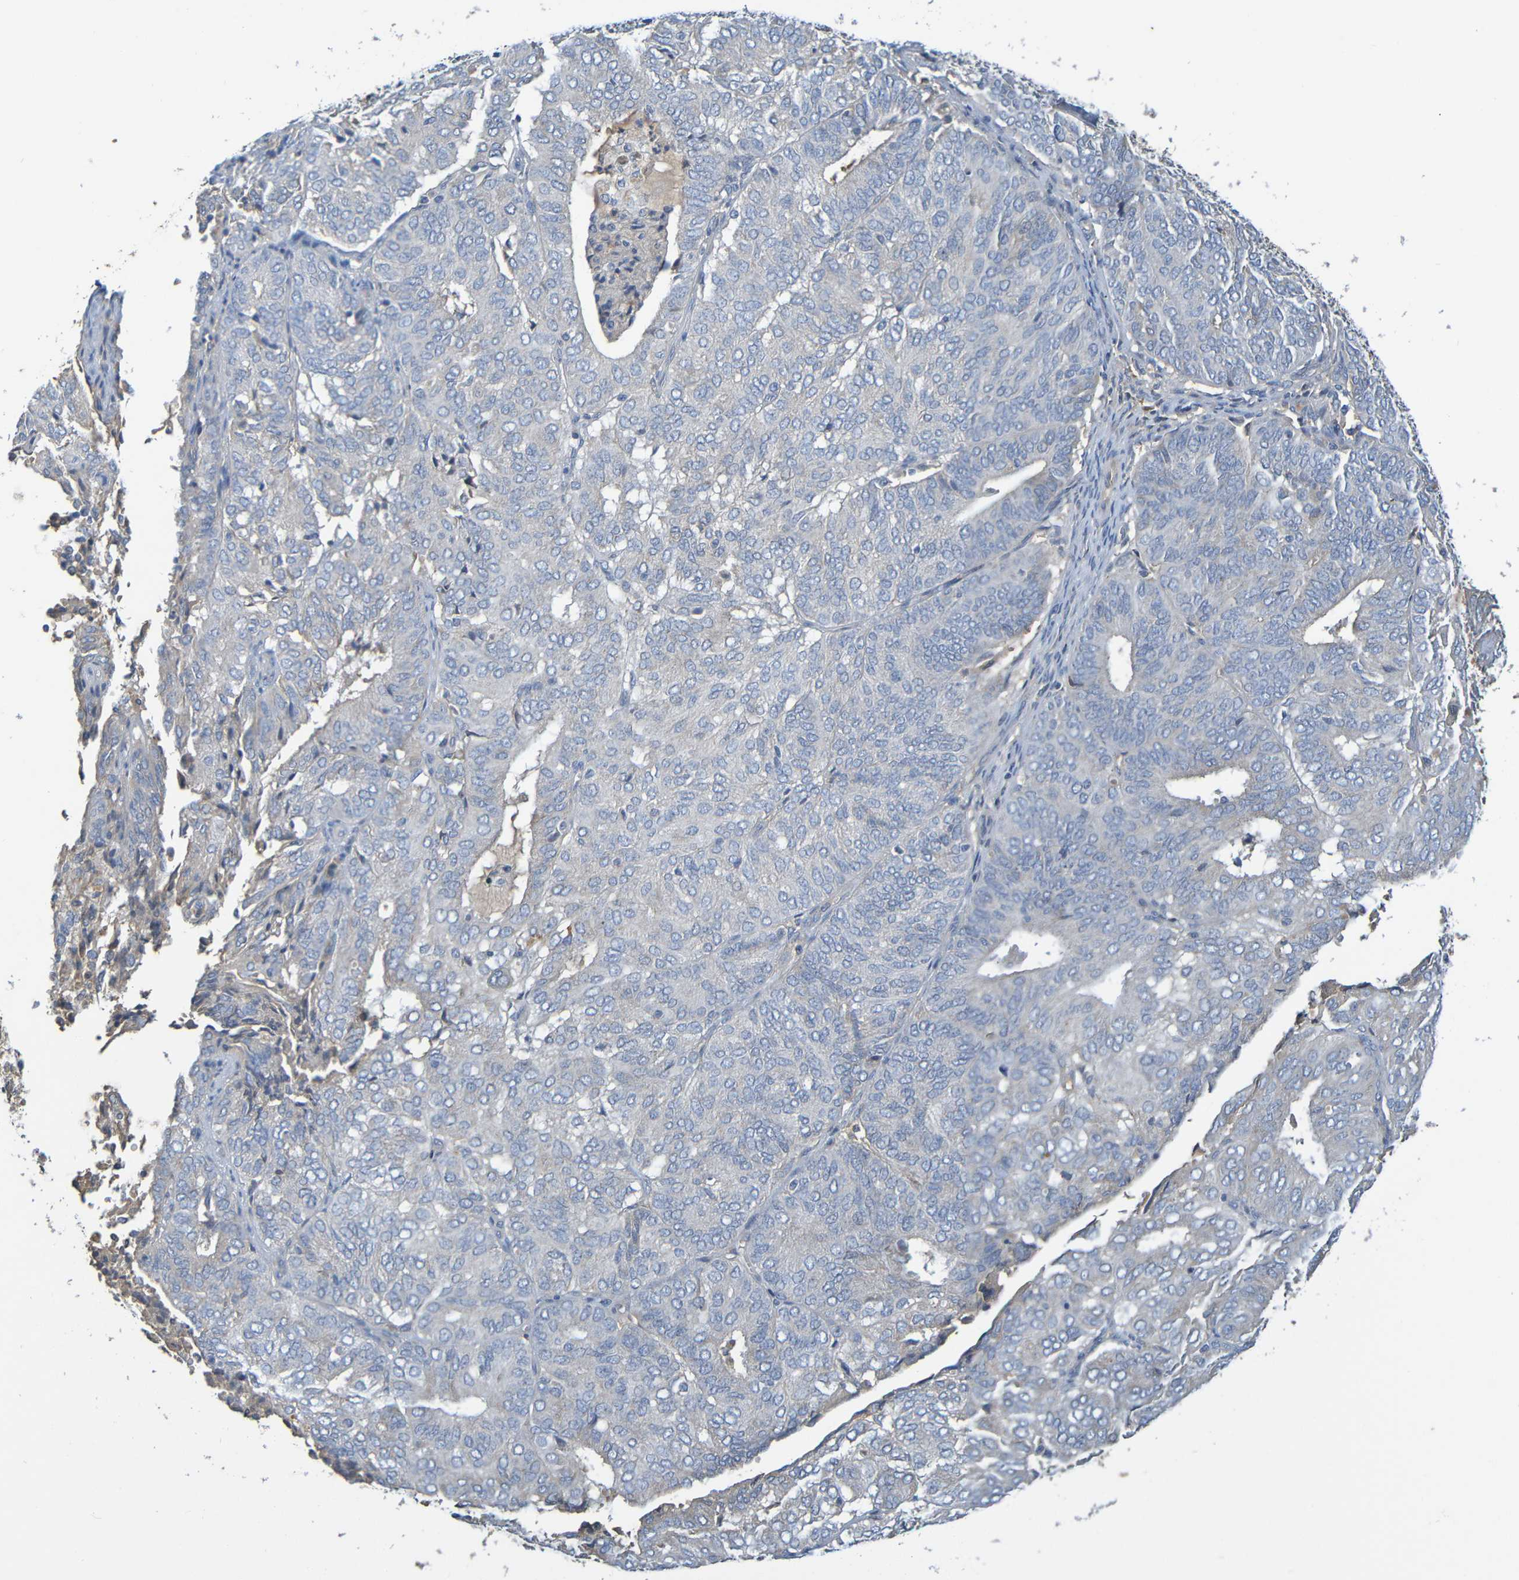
{"staining": {"intensity": "negative", "quantity": "none", "location": "none"}, "tissue": "endometrial cancer", "cell_type": "Tumor cells", "image_type": "cancer", "snomed": [{"axis": "morphology", "description": "Adenocarcinoma, NOS"}, {"axis": "topography", "description": "Uterus"}], "caption": "The image demonstrates no staining of tumor cells in endometrial adenocarcinoma.", "gene": "C1QA", "patient": {"sex": "female", "age": 60}}